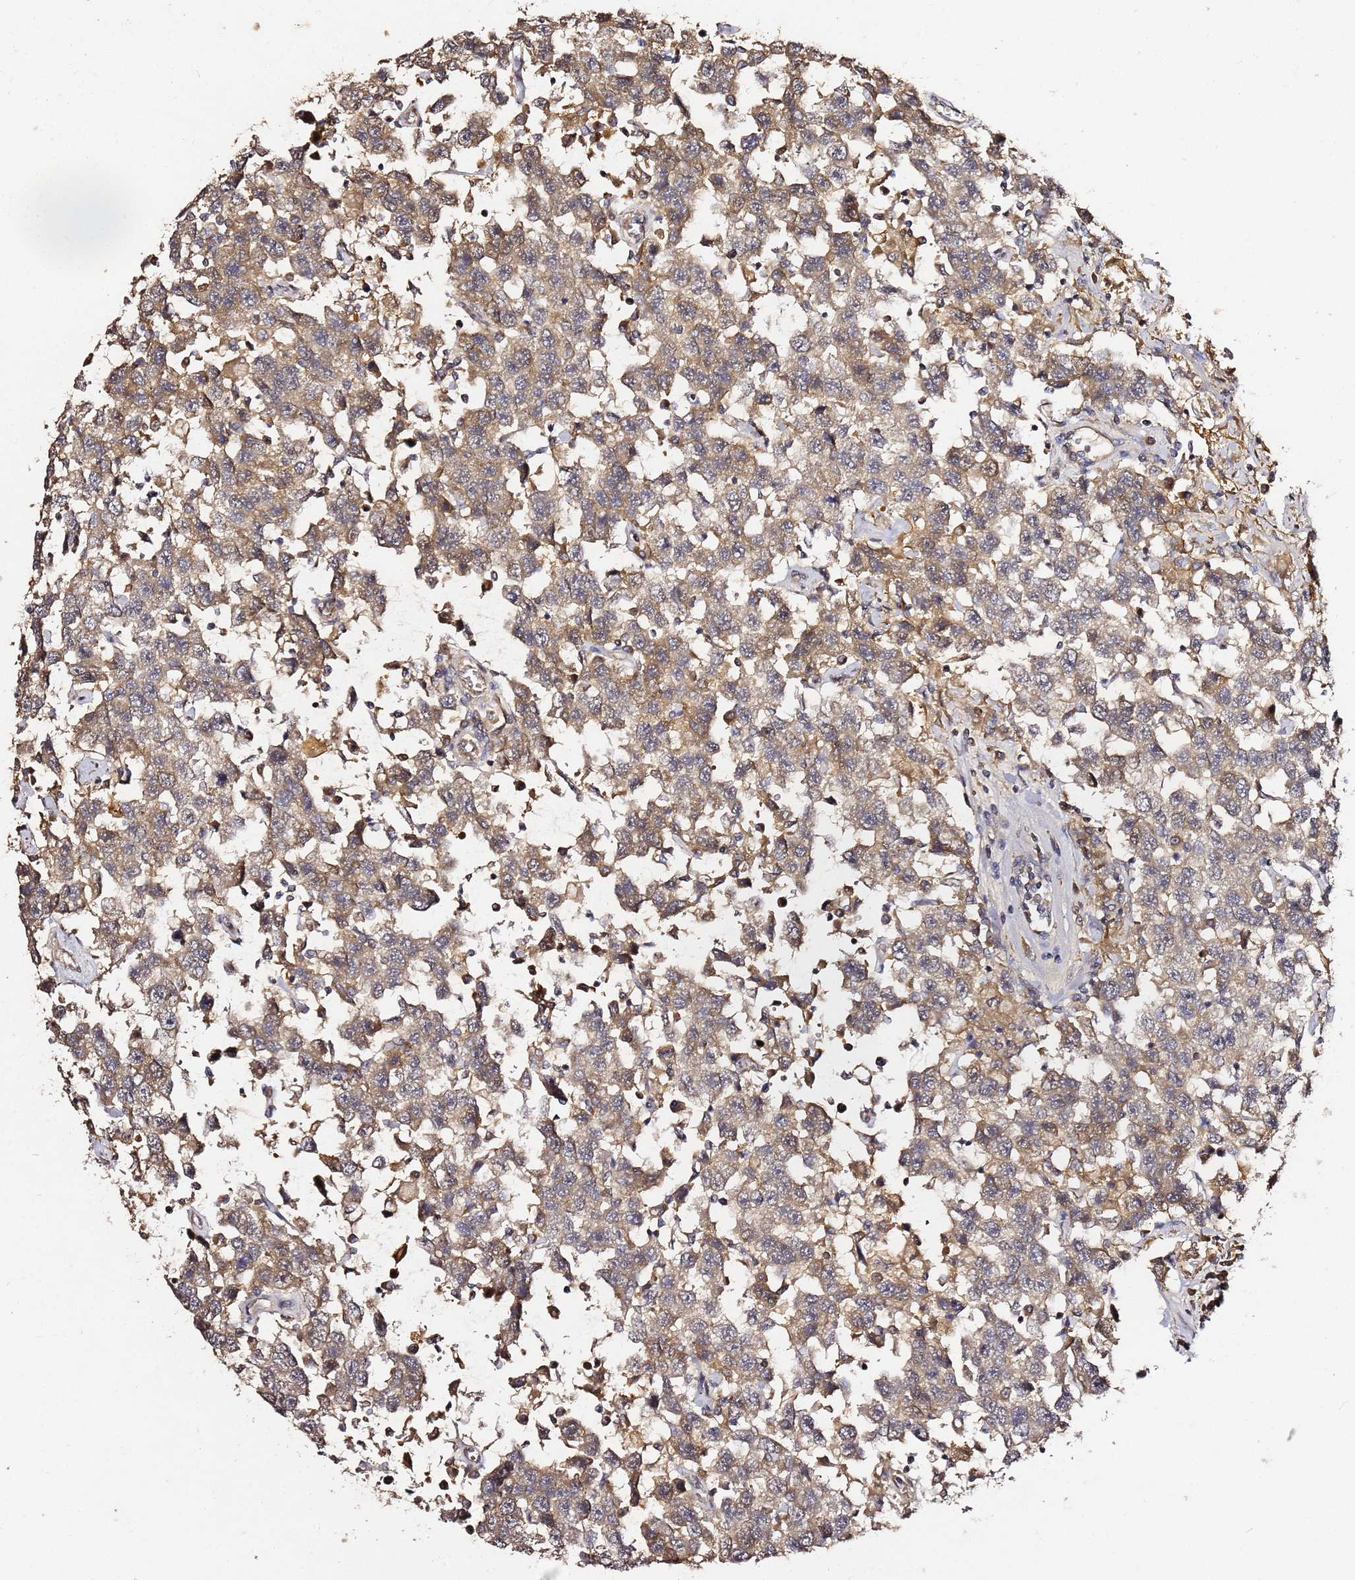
{"staining": {"intensity": "moderate", "quantity": ">75%", "location": "cytoplasmic/membranous"}, "tissue": "testis cancer", "cell_type": "Tumor cells", "image_type": "cancer", "snomed": [{"axis": "morphology", "description": "Seminoma, NOS"}, {"axis": "topography", "description": "Testis"}], "caption": "IHC of human testis cancer (seminoma) demonstrates medium levels of moderate cytoplasmic/membranous expression in approximately >75% of tumor cells.", "gene": "C6orf136", "patient": {"sex": "male", "age": 41}}